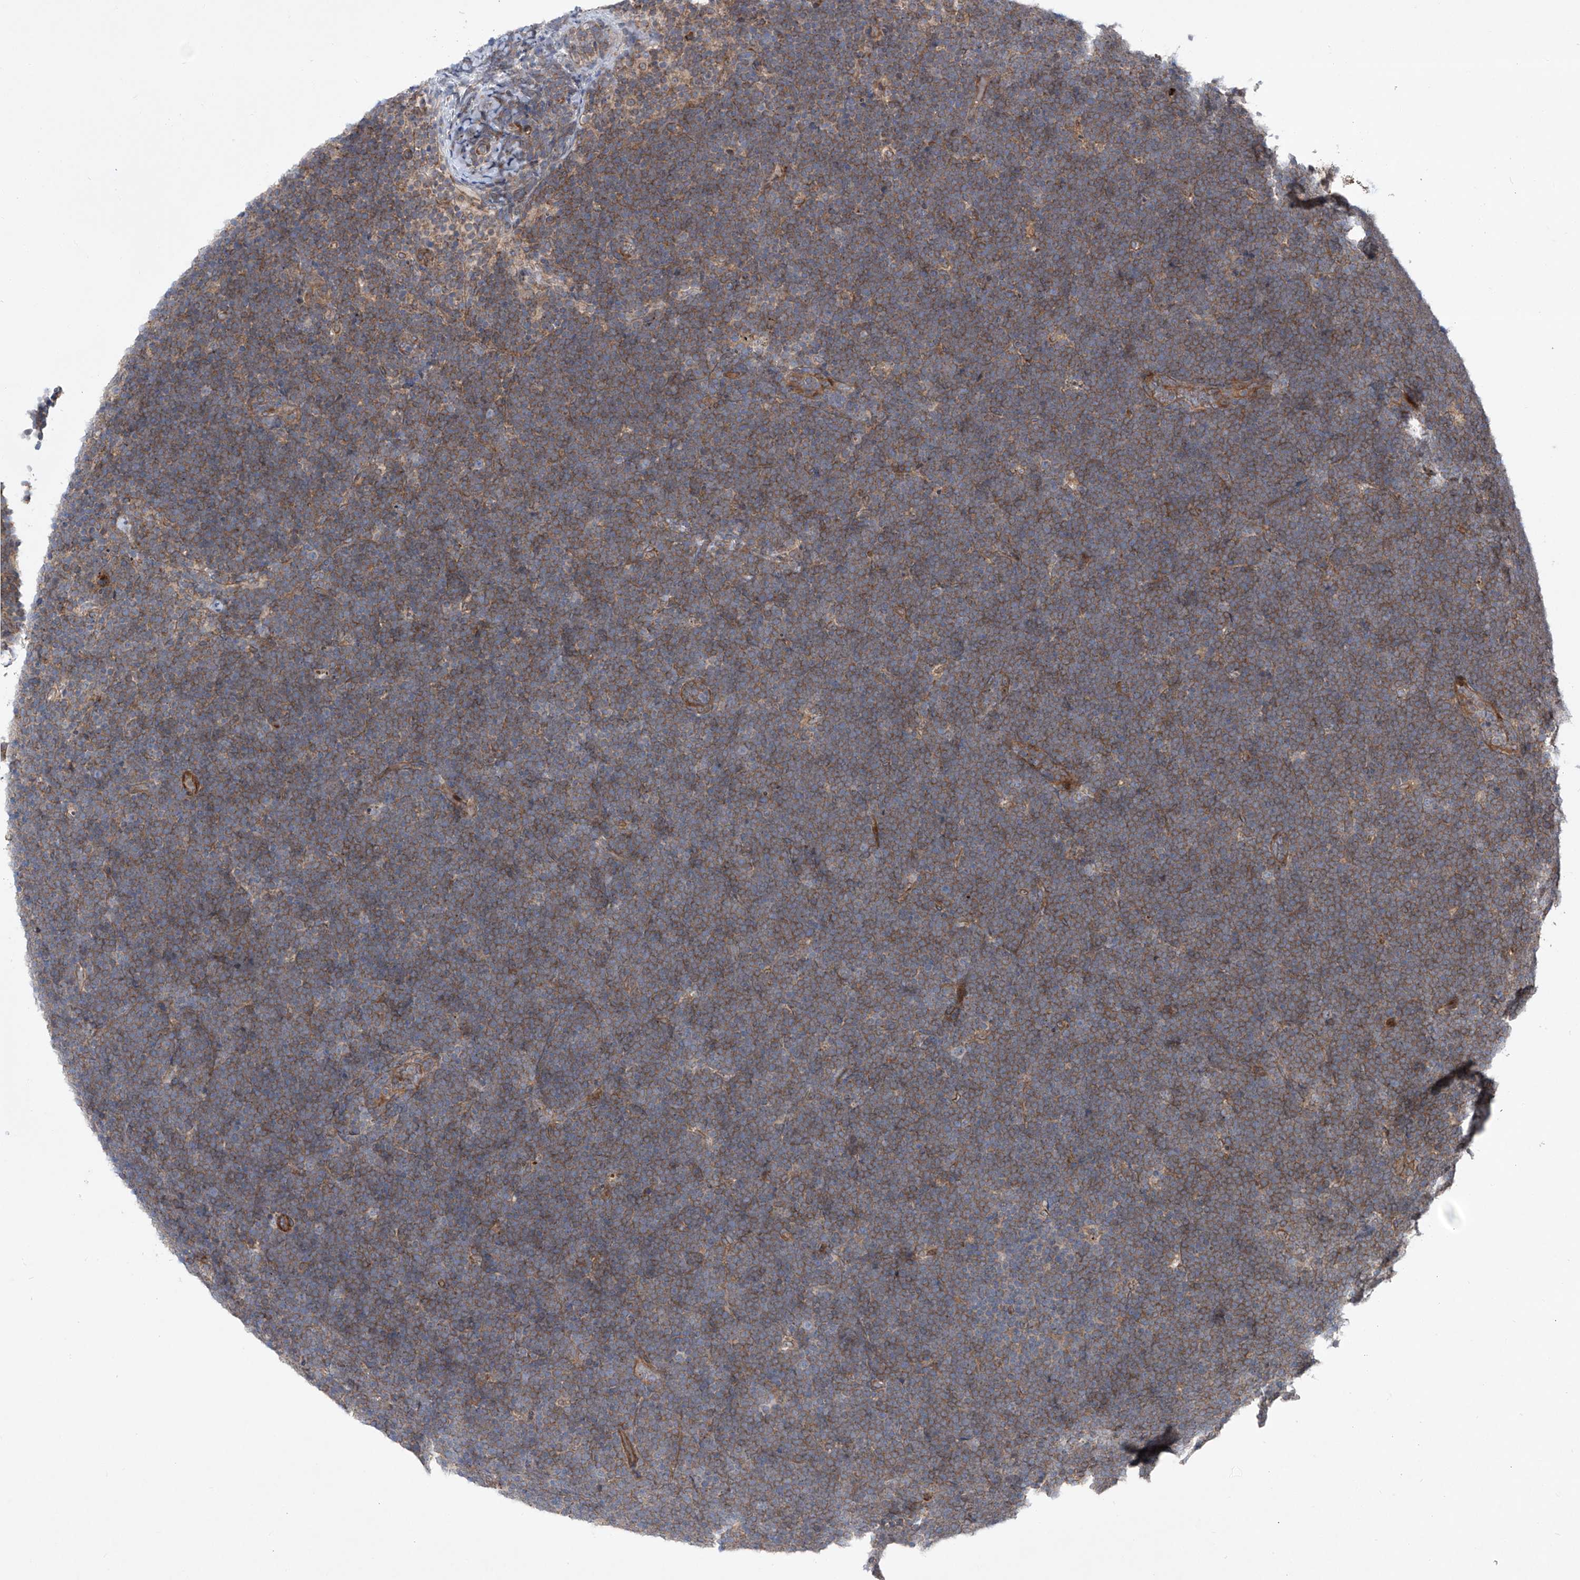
{"staining": {"intensity": "moderate", "quantity": "25%-75%", "location": "cytoplasmic/membranous"}, "tissue": "lymphoma", "cell_type": "Tumor cells", "image_type": "cancer", "snomed": [{"axis": "morphology", "description": "Malignant lymphoma, non-Hodgkin's type, High grade"}, {"axis": "topography", "description": "Lymph node"}], "caption": "High-grade malignant lymphoma, non-Hodgkin's type stained with DAB (3,3'-diaminobenzidine) immunohistochemistry demonstrates medium levels of moderate cytoplasmic/membranous expression in approximately 25%-75% of tumor cells.", "gene": "KLC4", "patient": {"sex": "male", "age": 13}}